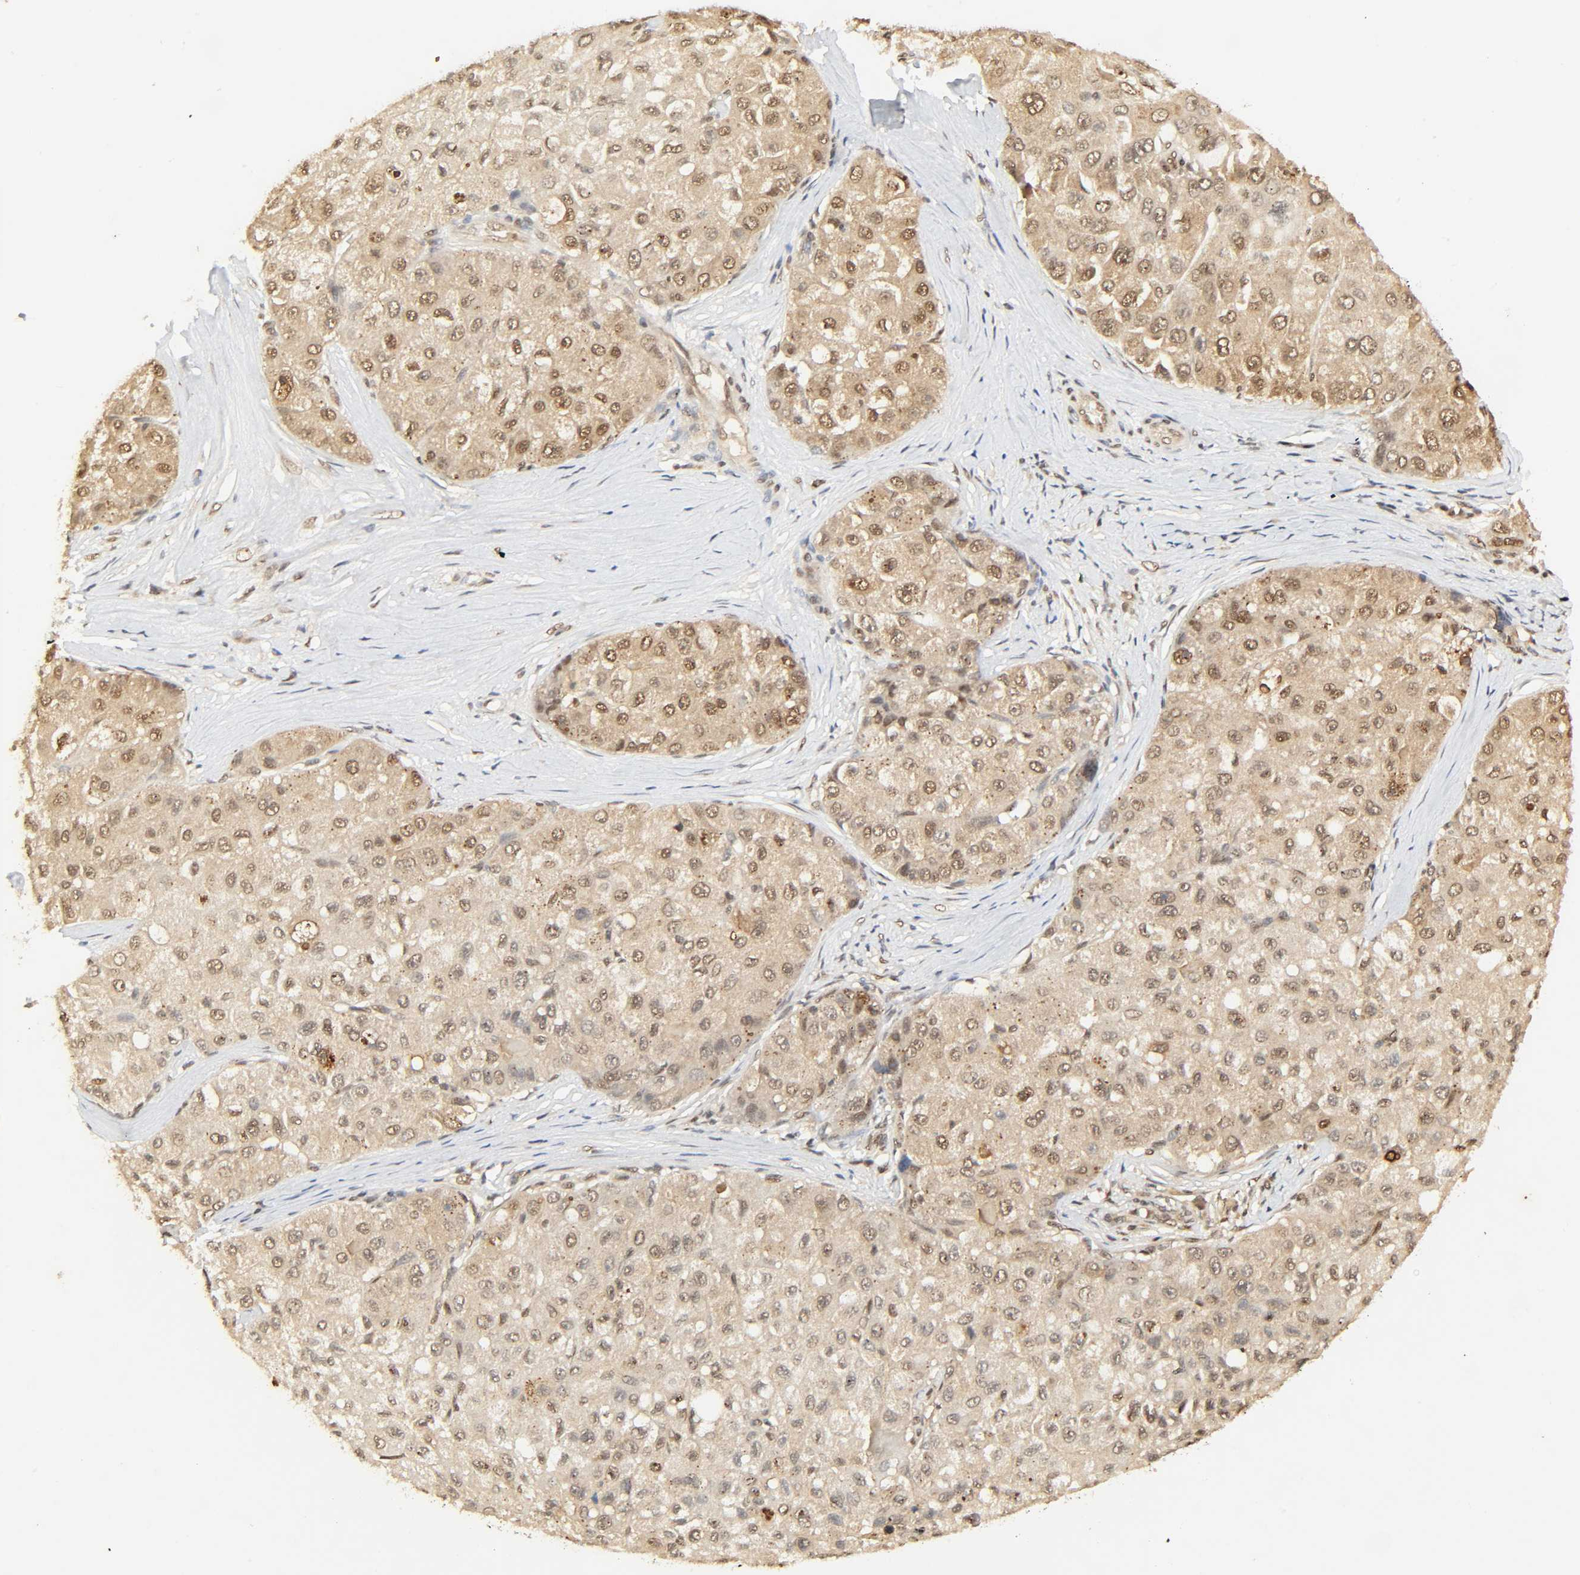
{"staining": {"intensity": "moderate", "quantity": "25%-75%", "location": "cytoplasmic/membranous,nuclear"}, "tissue": "liver cancer", "cell_type": "Tumor cells", "image_type": "cancer", "snomed": [{"axis": "morphology", "description": "Carcinoma, Hepatocellular, NOS"}, {"axis": "topography", "description": "Liver"}], "caption": "Immunohistochemistry (IHC) micrograph of neoplastic tissue: liver cancer stained using immunohistochemistry reveals medium levels of moderate protein expression localized specifically in the cytoplasmic/membranous and nuclear of tumor cells, appearing as a cytoplasmic/membranous and nuclear brown color.", "gene": "UBC", "patient": {"sex": "male", "age": 80}}